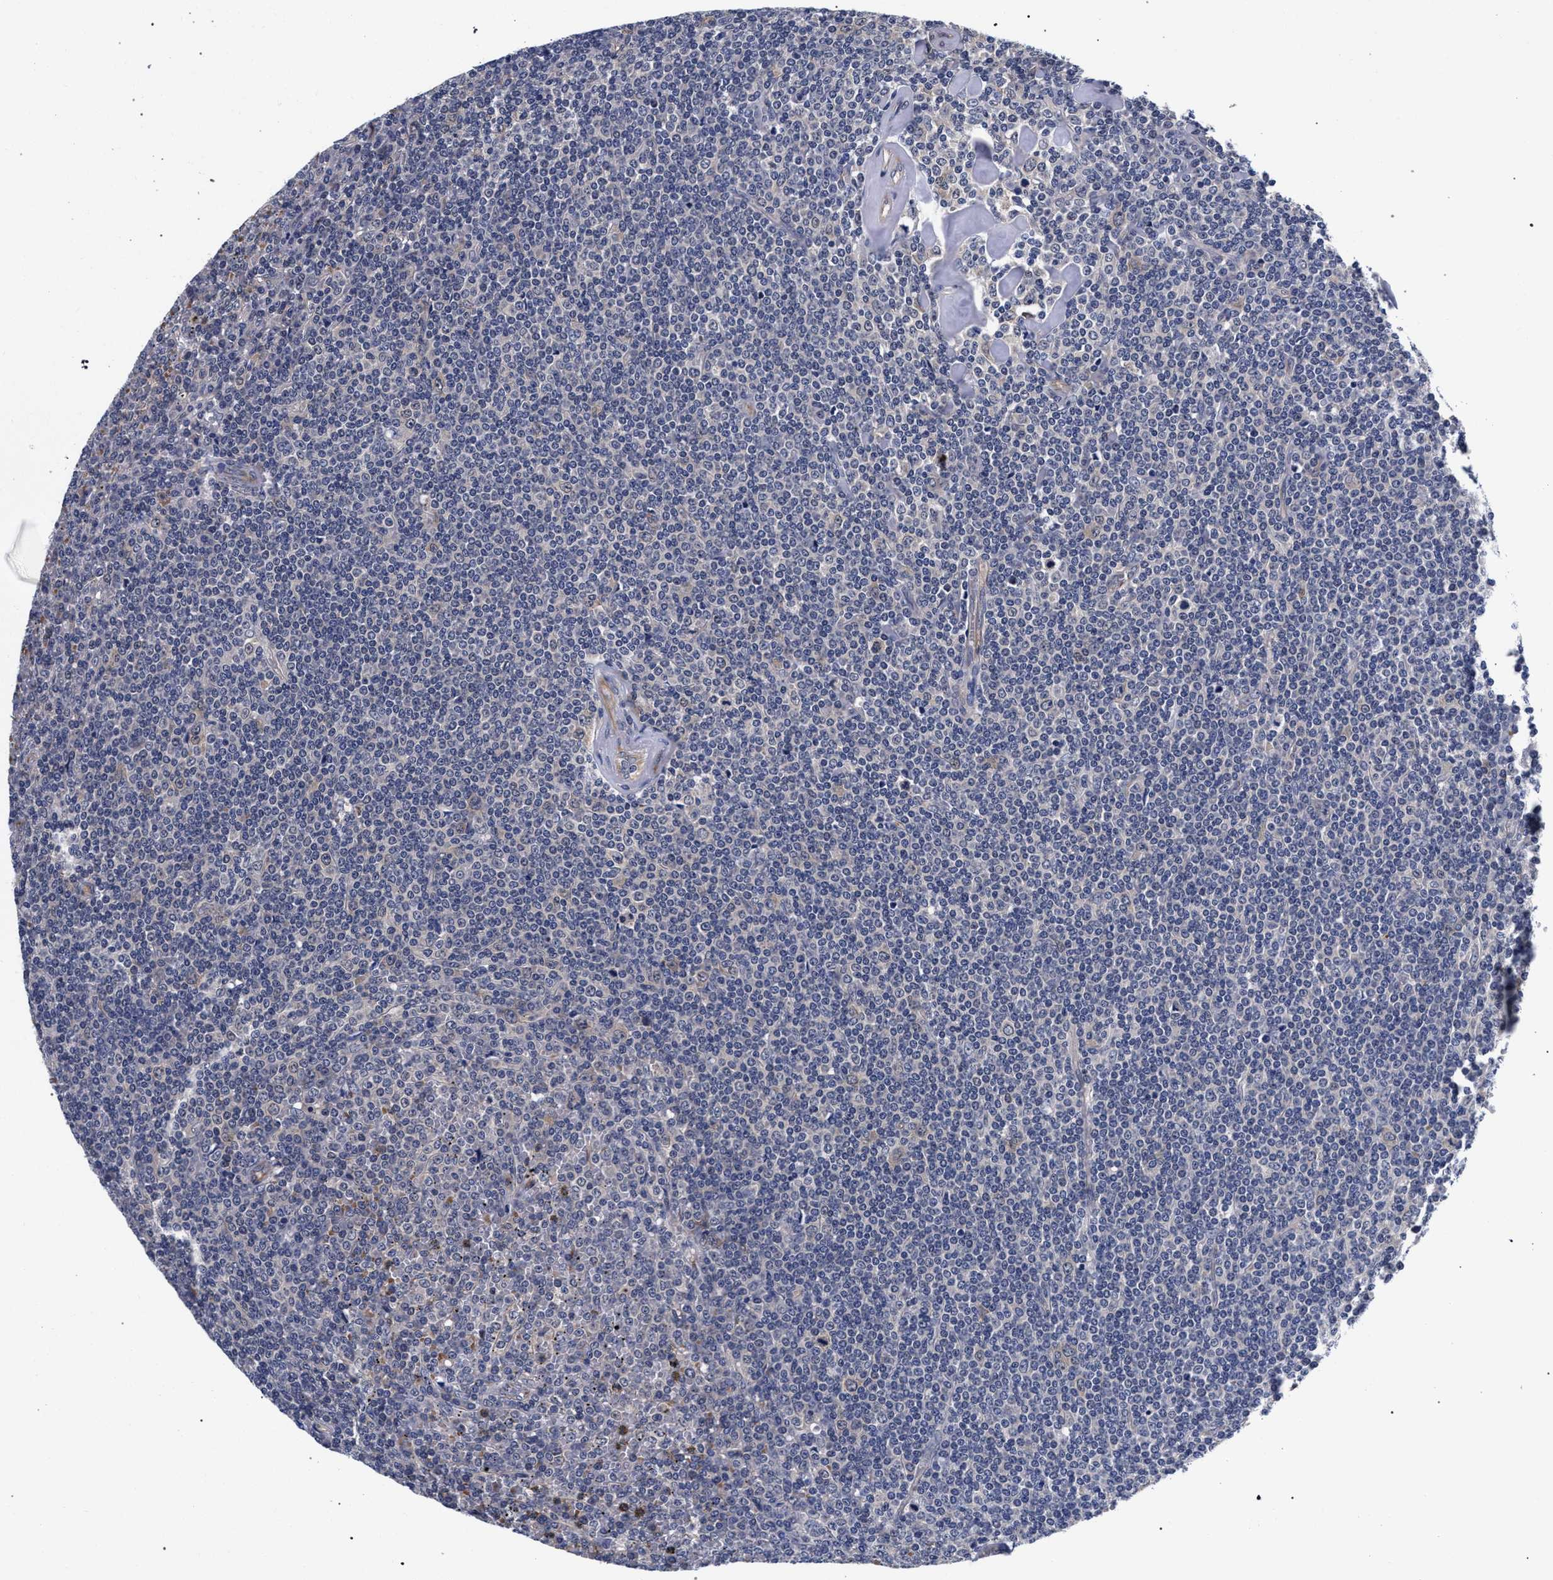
{"staining": {"intensity": "negative", "quantity": "none", "location": "none"}, "tissue": "lymphoma", "cell_type": "Tumor cells", "image_type": "cancer", "snomed": [{"axis": "morphology", "description": "Malignant lymphoma, non-Hodgkin's type, Low grade"}, {"axis": "topography", "description": "Spleen"}], "caption": "IHC of malignant lymphoma, non-Hodgkin's type (low-grade) exhibits no expression in tumor cells.", "gene": "RBM33", "patient": {"sex": "female", "age": 19}}